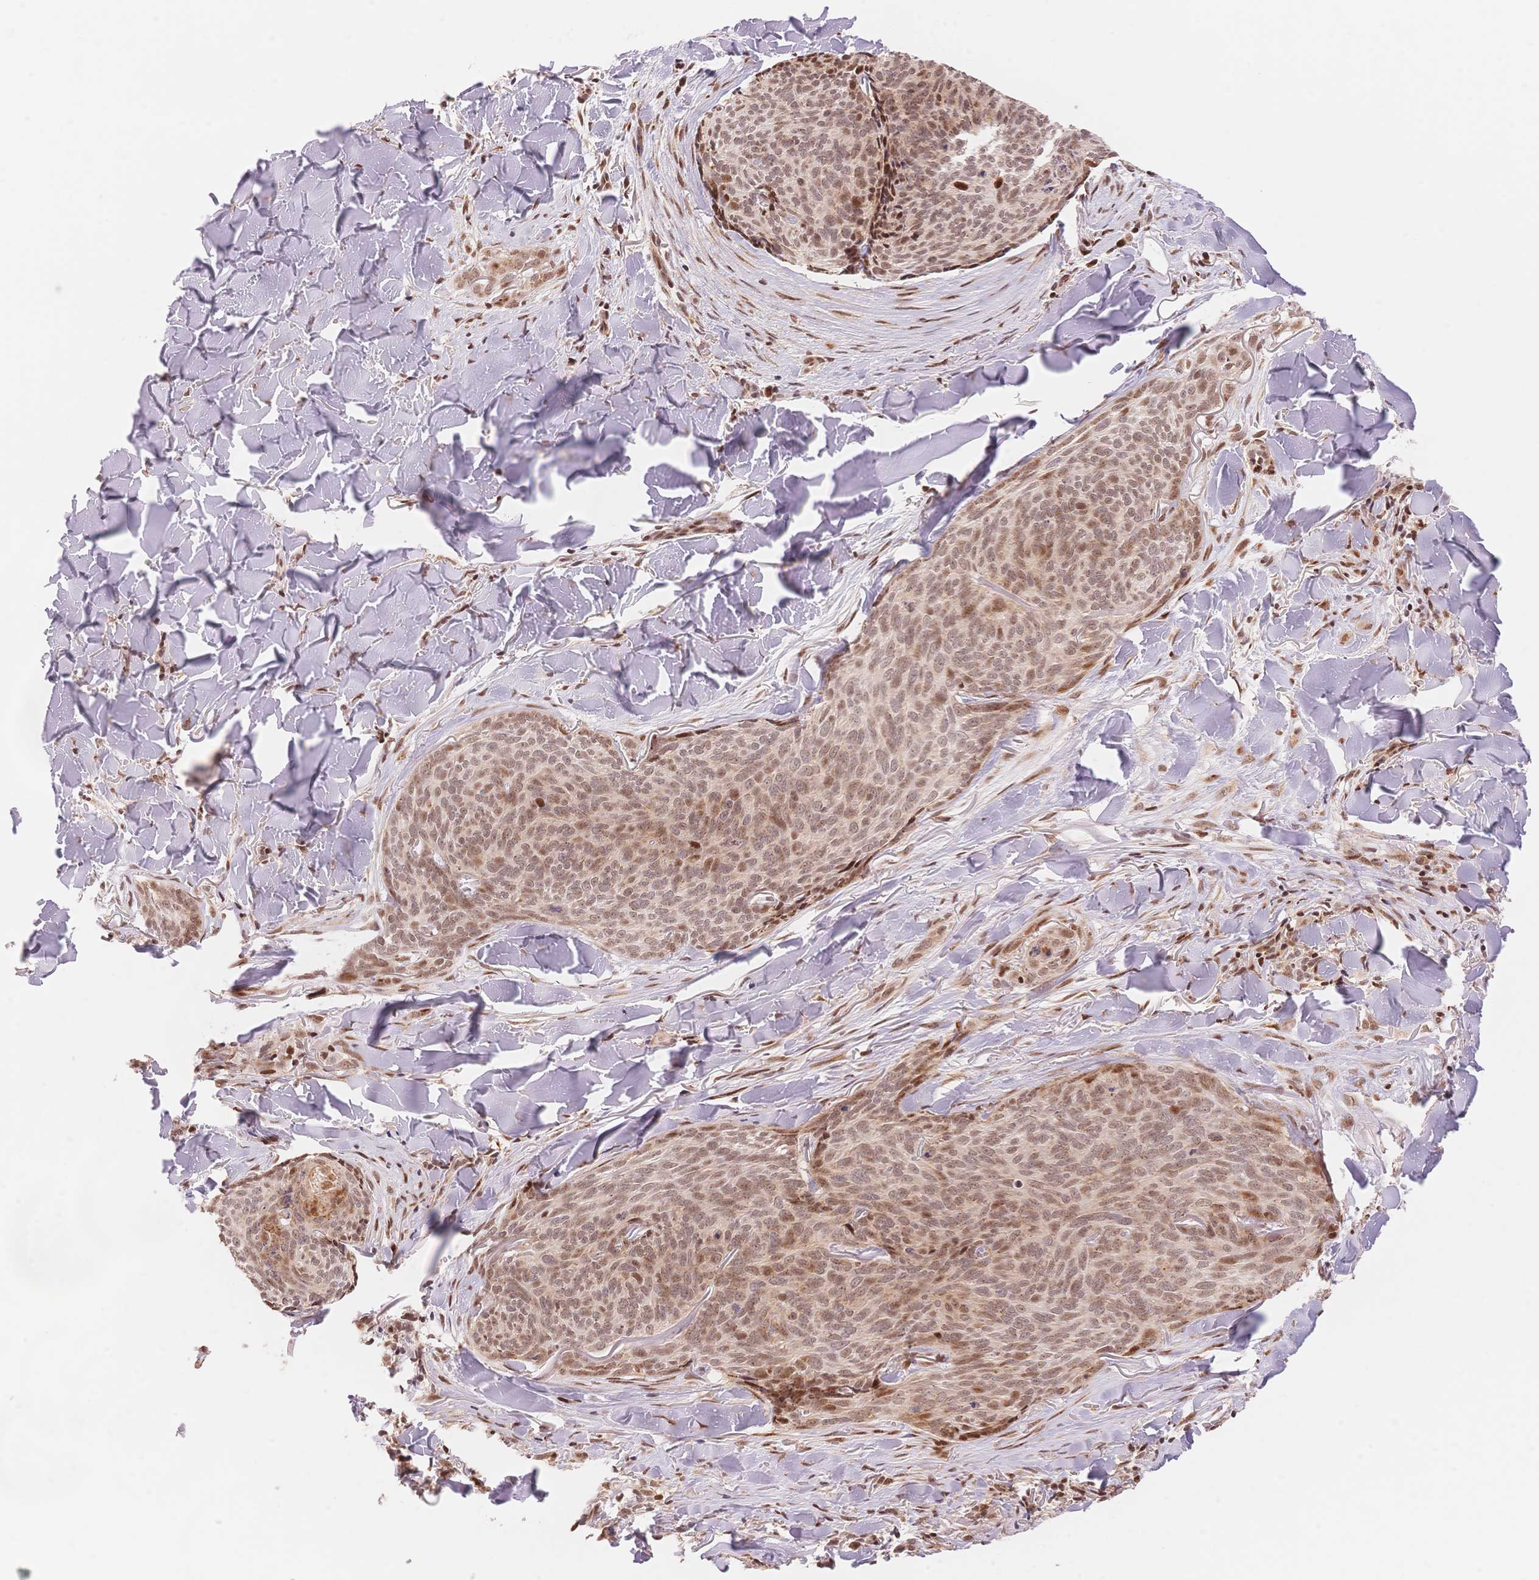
{"staining": {"intensity": "moderate", "quantity": ">75%", "location": "nuclear"}, "tissue": "skin cancer", "cell_type": "Tumor cells", "image_type": "cancer", "snomed": [{"axis": "morphology", "description": "Basal cell carcinoma"}, {"axis": "topography", "description": "Skin"}], "caption": "Human skin cancer (basal cell carcinoma) stained with a protein marker exhibits moderate staining in tumor cells.", "gene": "STK39", "patient": {"sex": "female", "age": 82}}